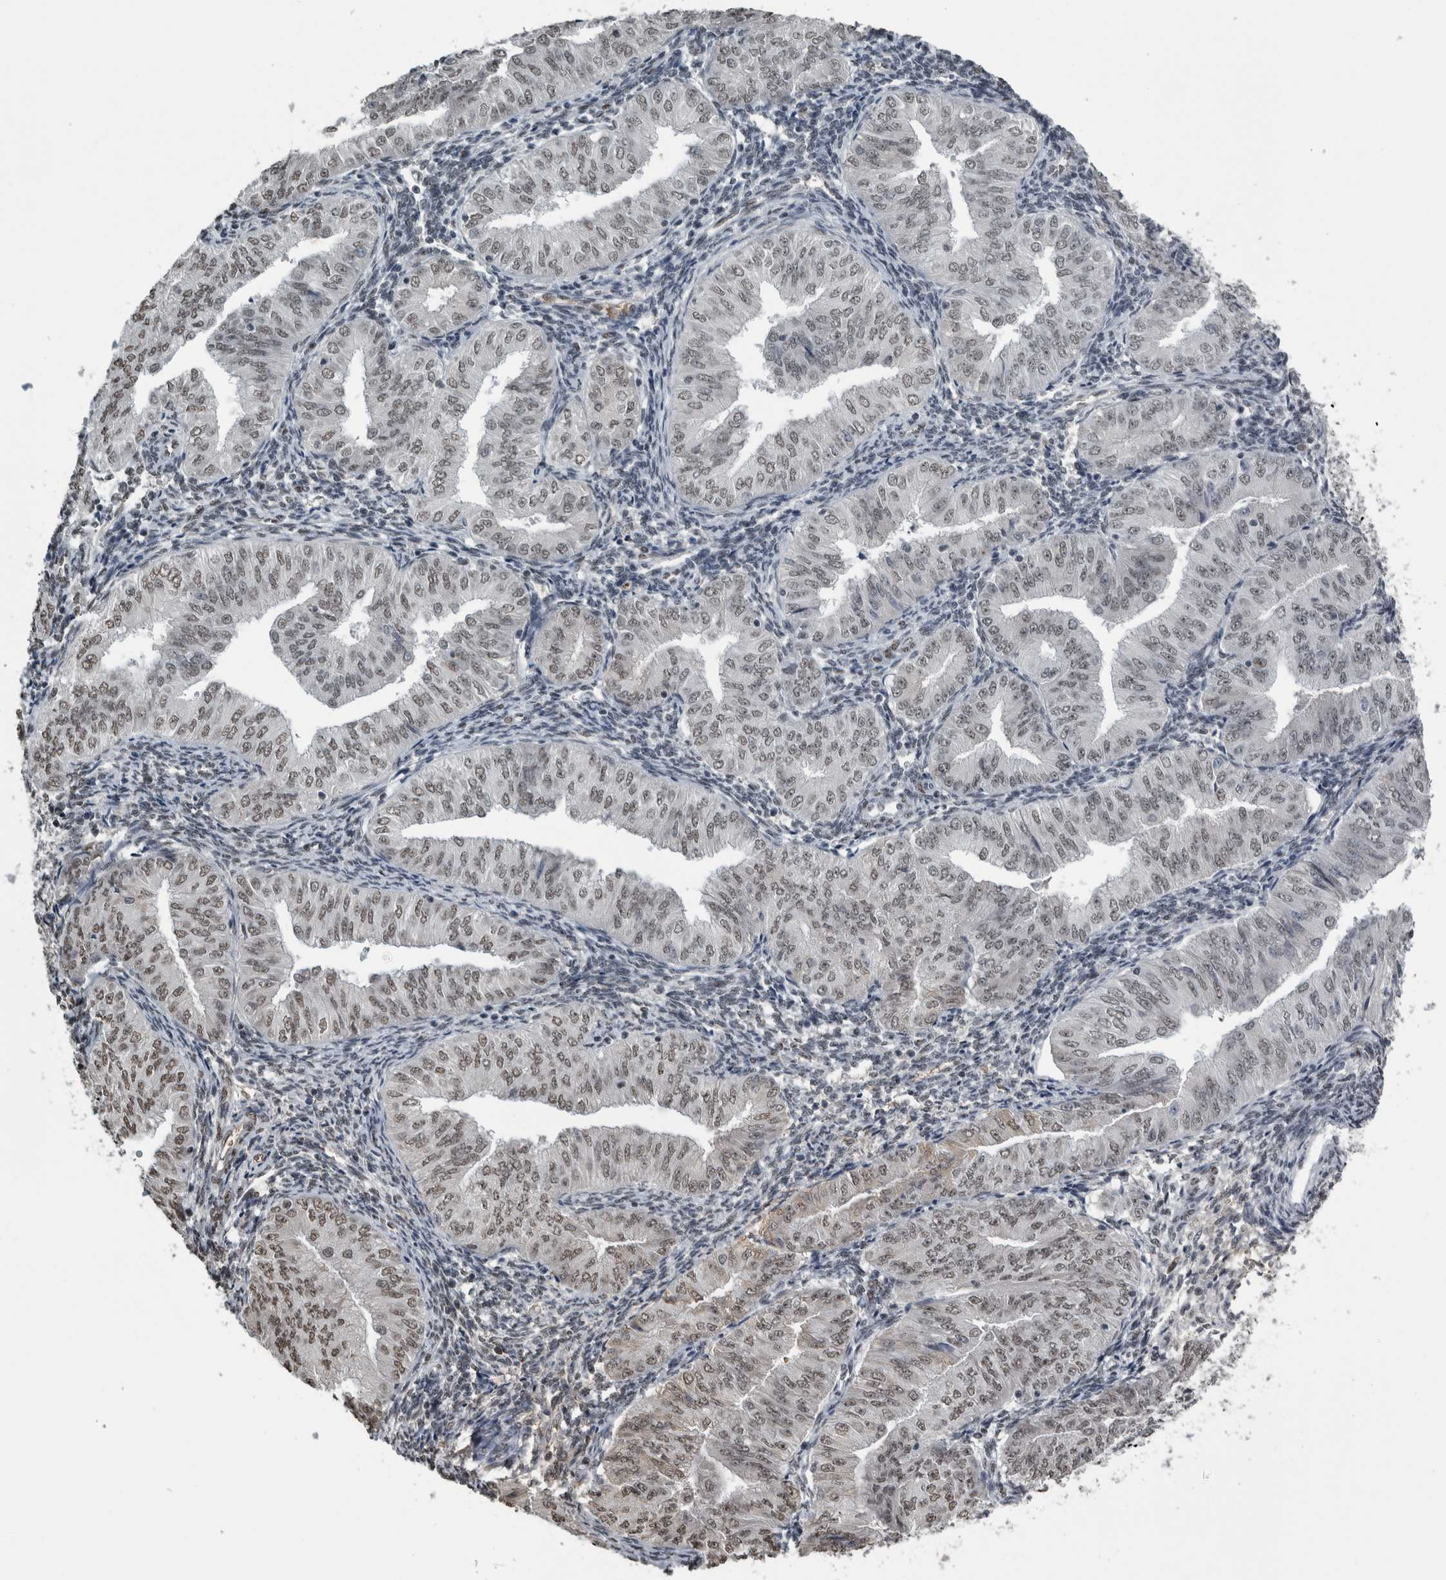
{"staining": {"intensity": "weak", "quantity": ">75%", "location": "nuclear"}, "tissue": "endometrial cancer", "cell_type": "Tumor cells", "image_type": "cancer", "snomed": [{"axis": "morphology", "description": "Normal tissue, NOS"}, {"axis": "morphology", "description": "Adenocarcinoma, NOS"}, {"axis": "topography", "description": "Endometrium"}], "caption": "An IHC micrograph of tumor tissue is shown. Protein staining in brown highlights weak nuclear positivity in endometrial cancer (adenocarcinoma) within tumor cells. (brown staining indicates protein expression, while blue staining denotes nuclei).", "gene": "TGS1", "patient": {"sex": "female", "age": 53}}